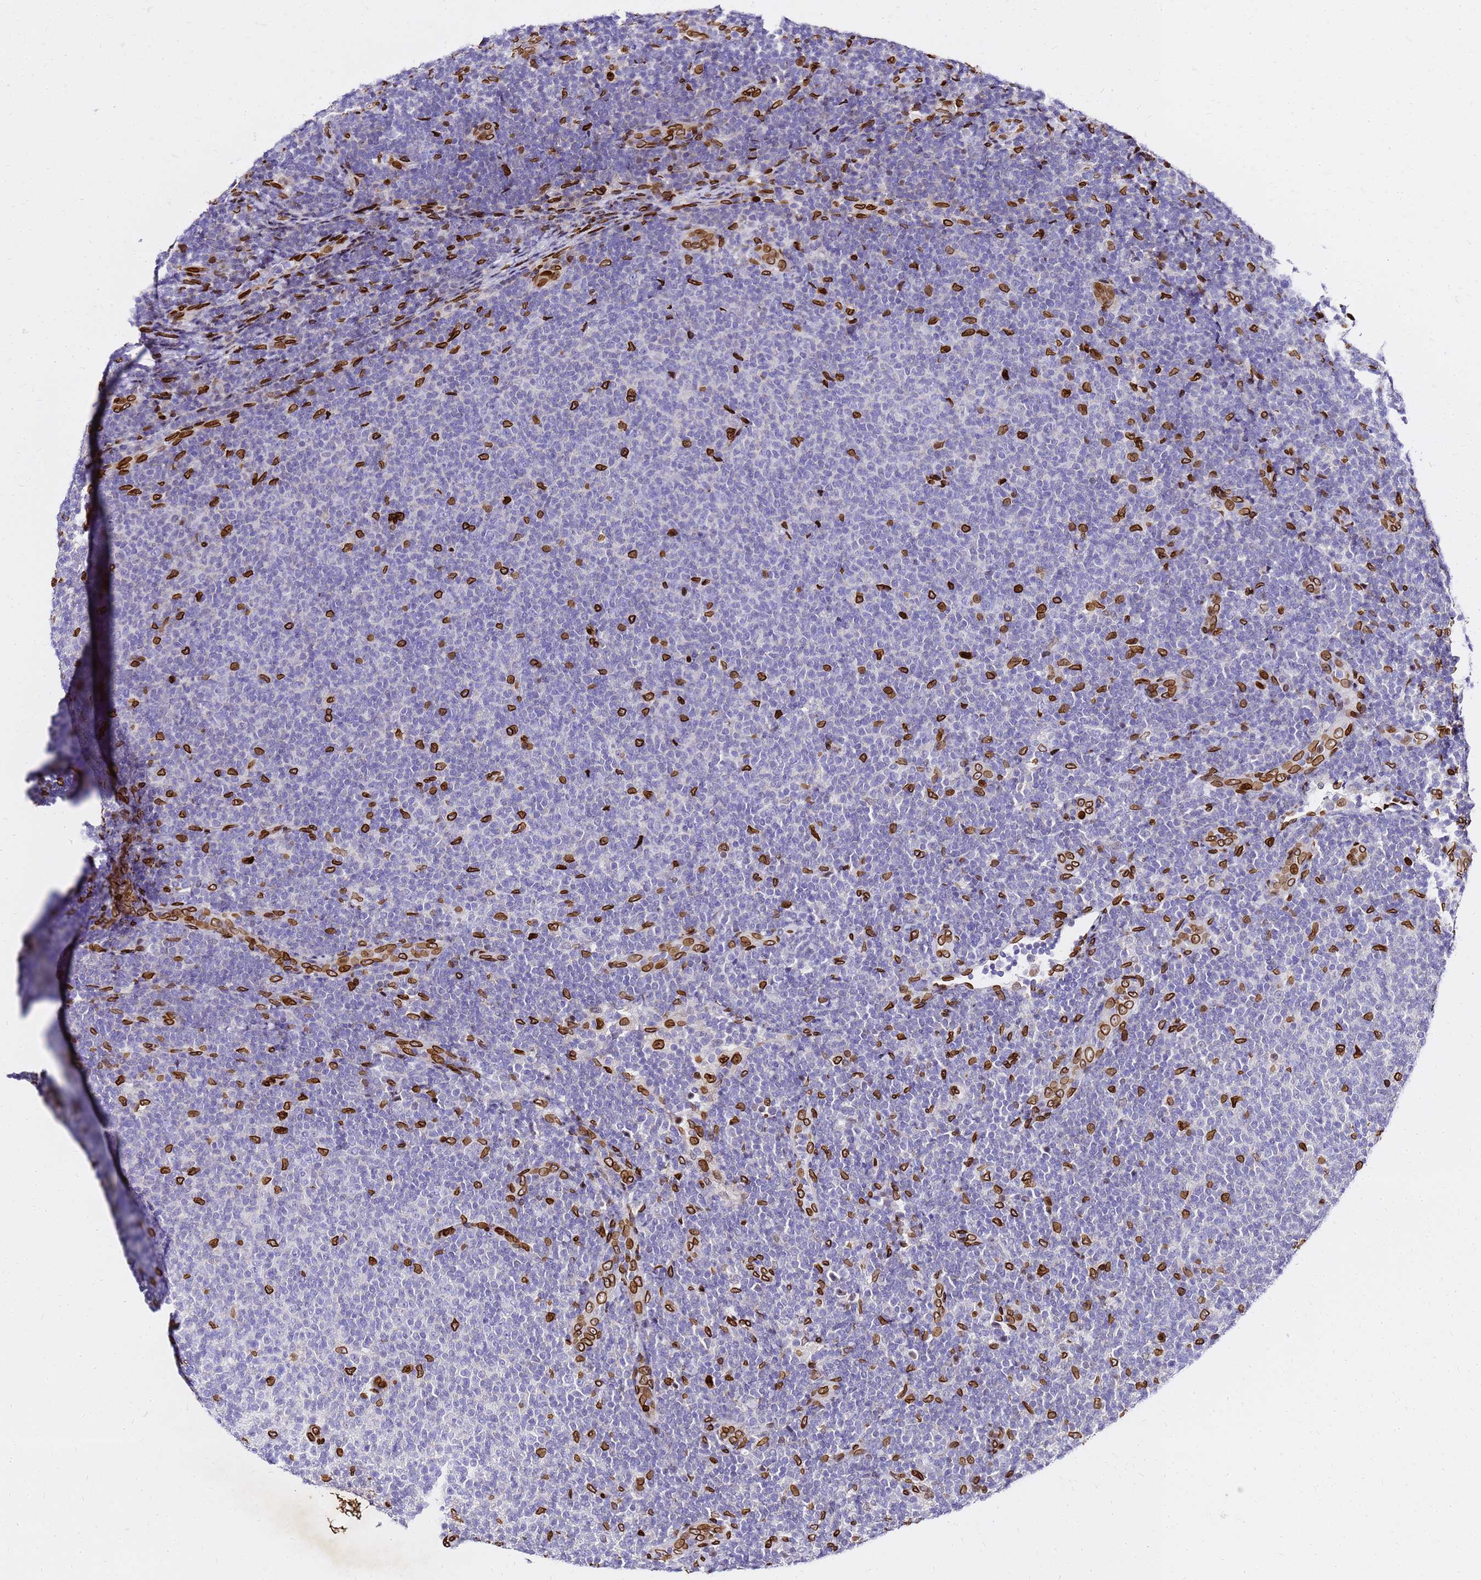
{"staining": {"intensity": "negative", "quantity": "none", "location": "none"}, "tissue": "lymphoma", "cell_type": "Tumor cells", "image_type": "cancer", "snomed": [{"axis": "morphology", "description": "Malignant lymphoma, non-Hodgkin's type, Low grade"}, {"axis": "topography", "description": "Lymph node"}], "caption": "Human malignant lymphoma, non-Hodgkin's type (low-grade) stained for a protein using IHC reveals no positivity in tumor cells.", "gene": "C6orf141", "patient": {"sex": "male", "age": 66}}